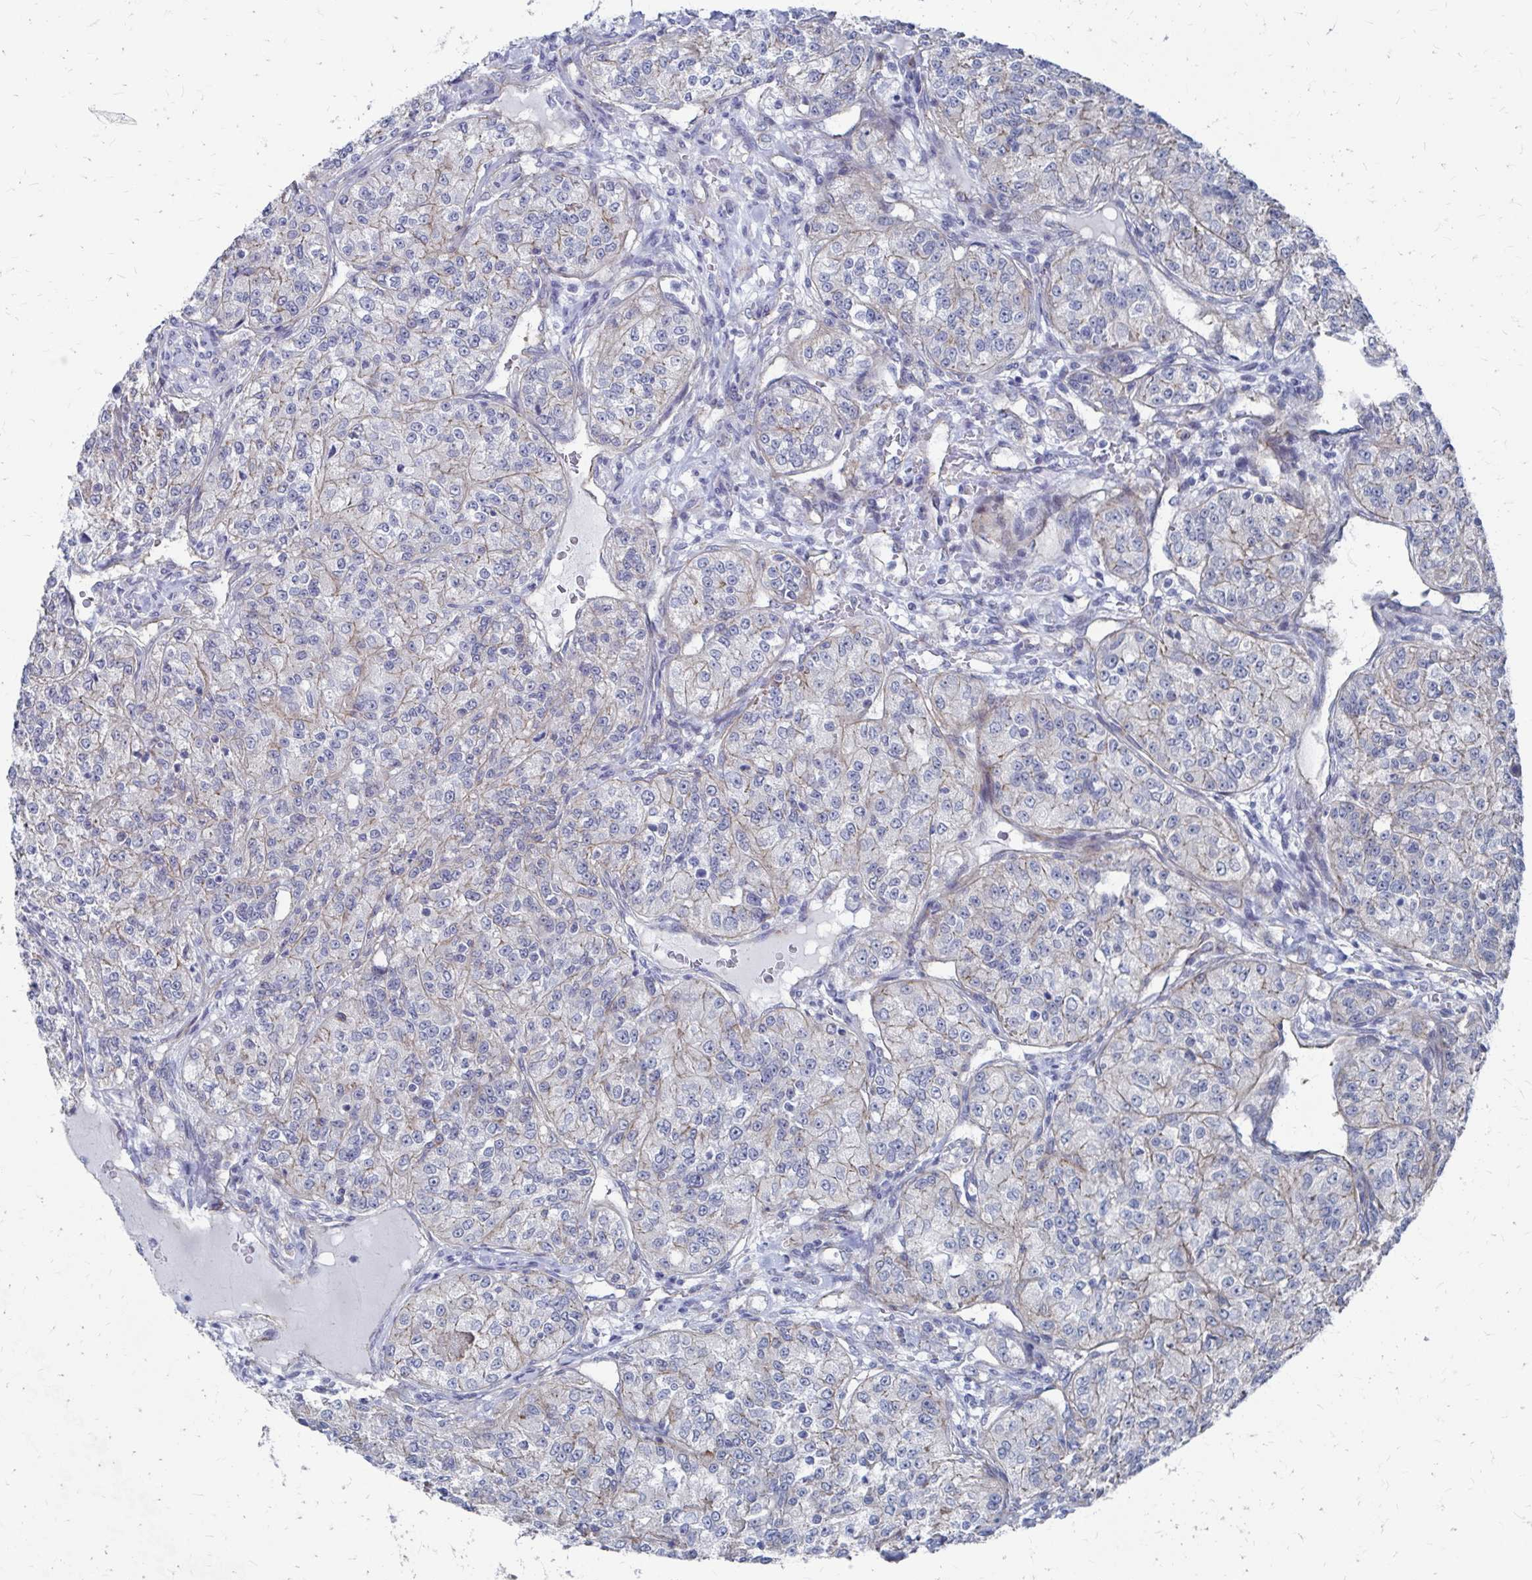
{"staining": {"intensity": "weak", "quantity": "<25%", "location": "cytoplasmic/membranous"}, "tissue": "renal cancer", "cell_type": "Tumor cells", "image_type": "cancer", "snomed": [{"axis": "morphology", "description": "Adenocarcinoma, NOS"}, {"axis": "topography", "description": "Kidney"}], "caption": "The micrograph shows no significant positivity in tumor cells of renal adenocarcinoma.", "gene": "PLEKHG7", "patient": {"sex": "female", "age": 63}}